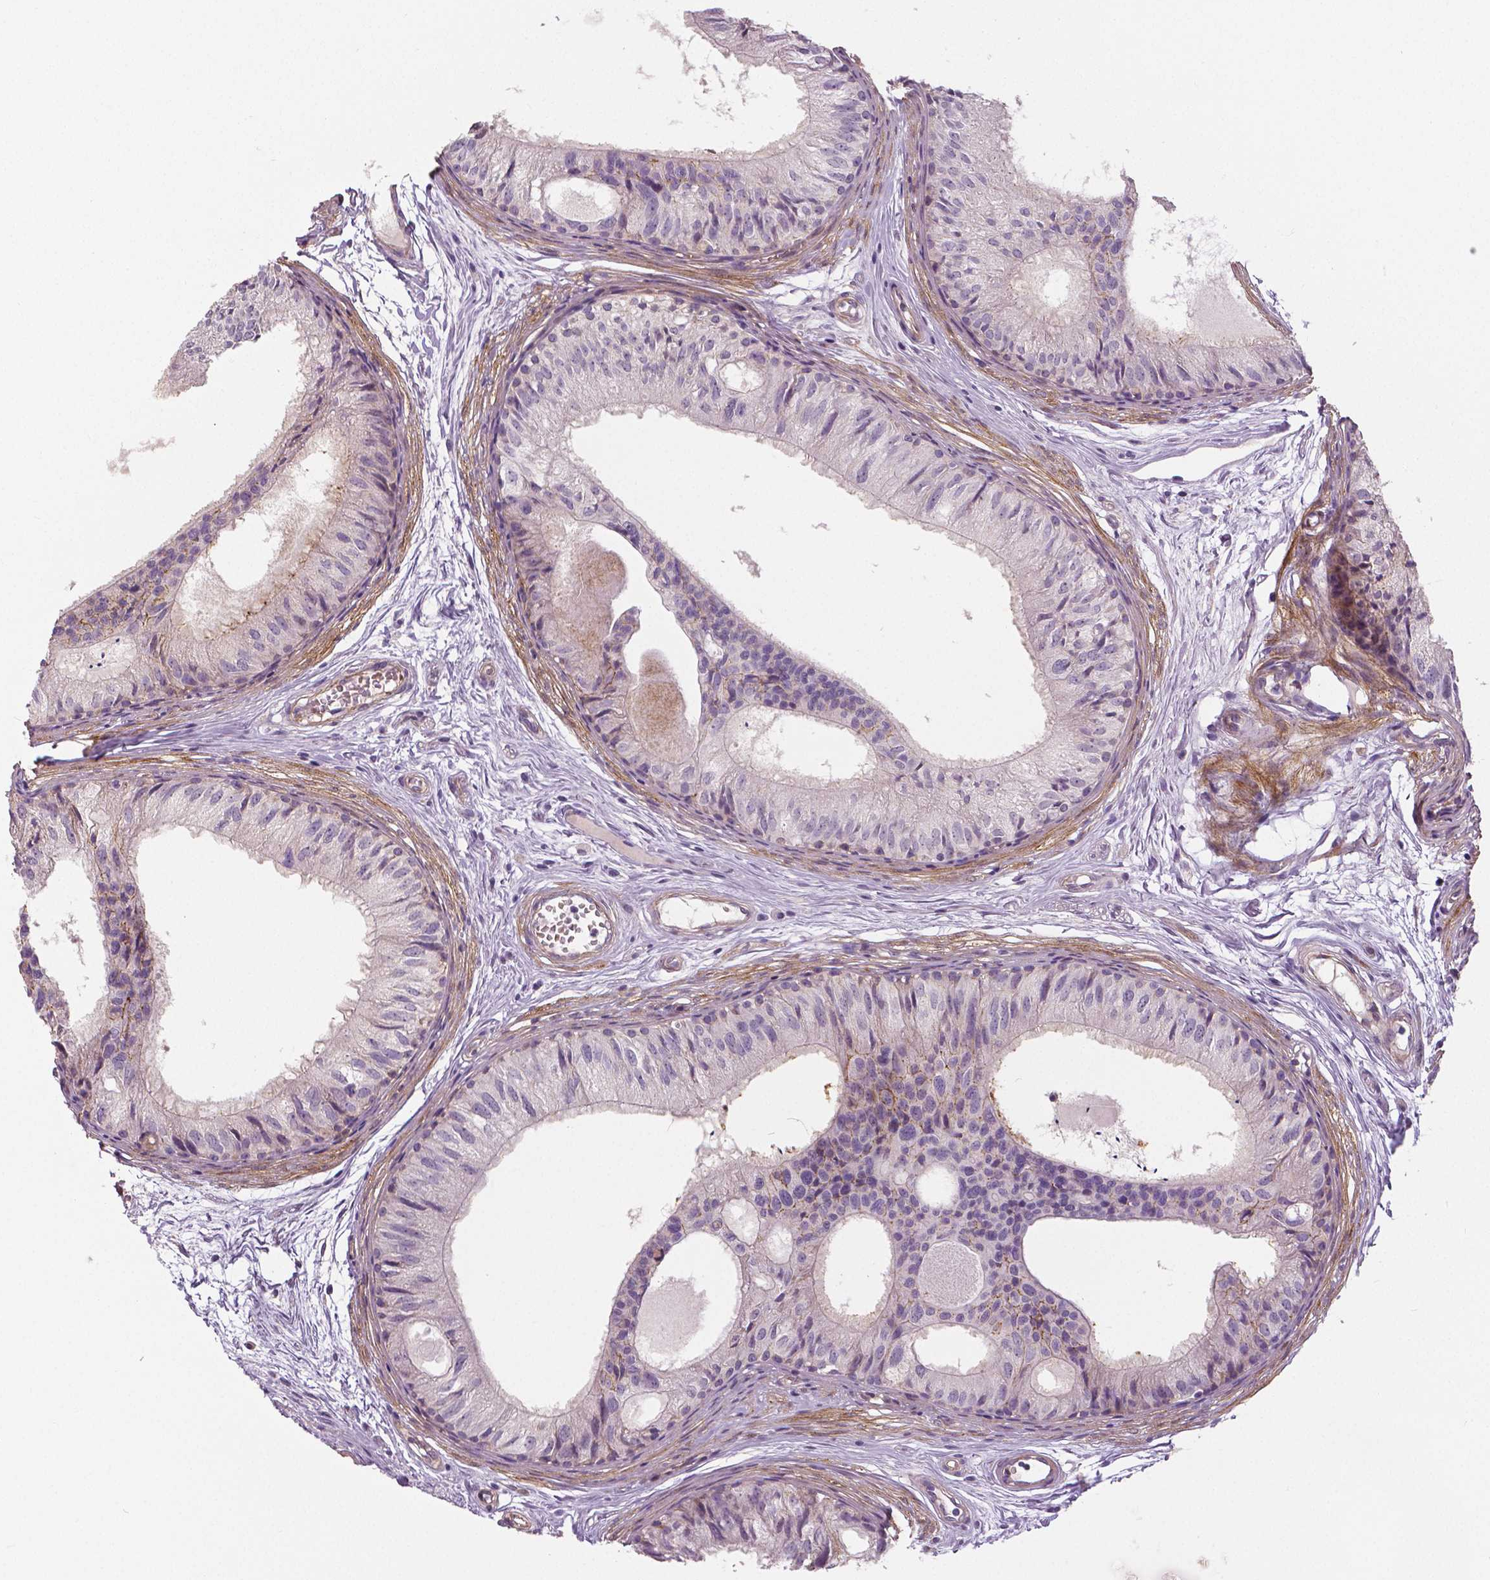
{"staining": {"intensity": "negative", "quantity": "none", "location": "none"}, "tissue": "epididymis", "cell_type": "Glandular cells", "image_type": "normal", "snomed": [{"axis": "morphology", "description": "Normal tissue, NOS"}, {"axis": "topography", "description": "Epididymis"}], "caption": "An immunohistochemistry image of unremarkable epididymis is shown. There is no staining in glandular cells of epididymis.", "gene": "FLT1", "patient": {"sex": "male", "age": 25}}